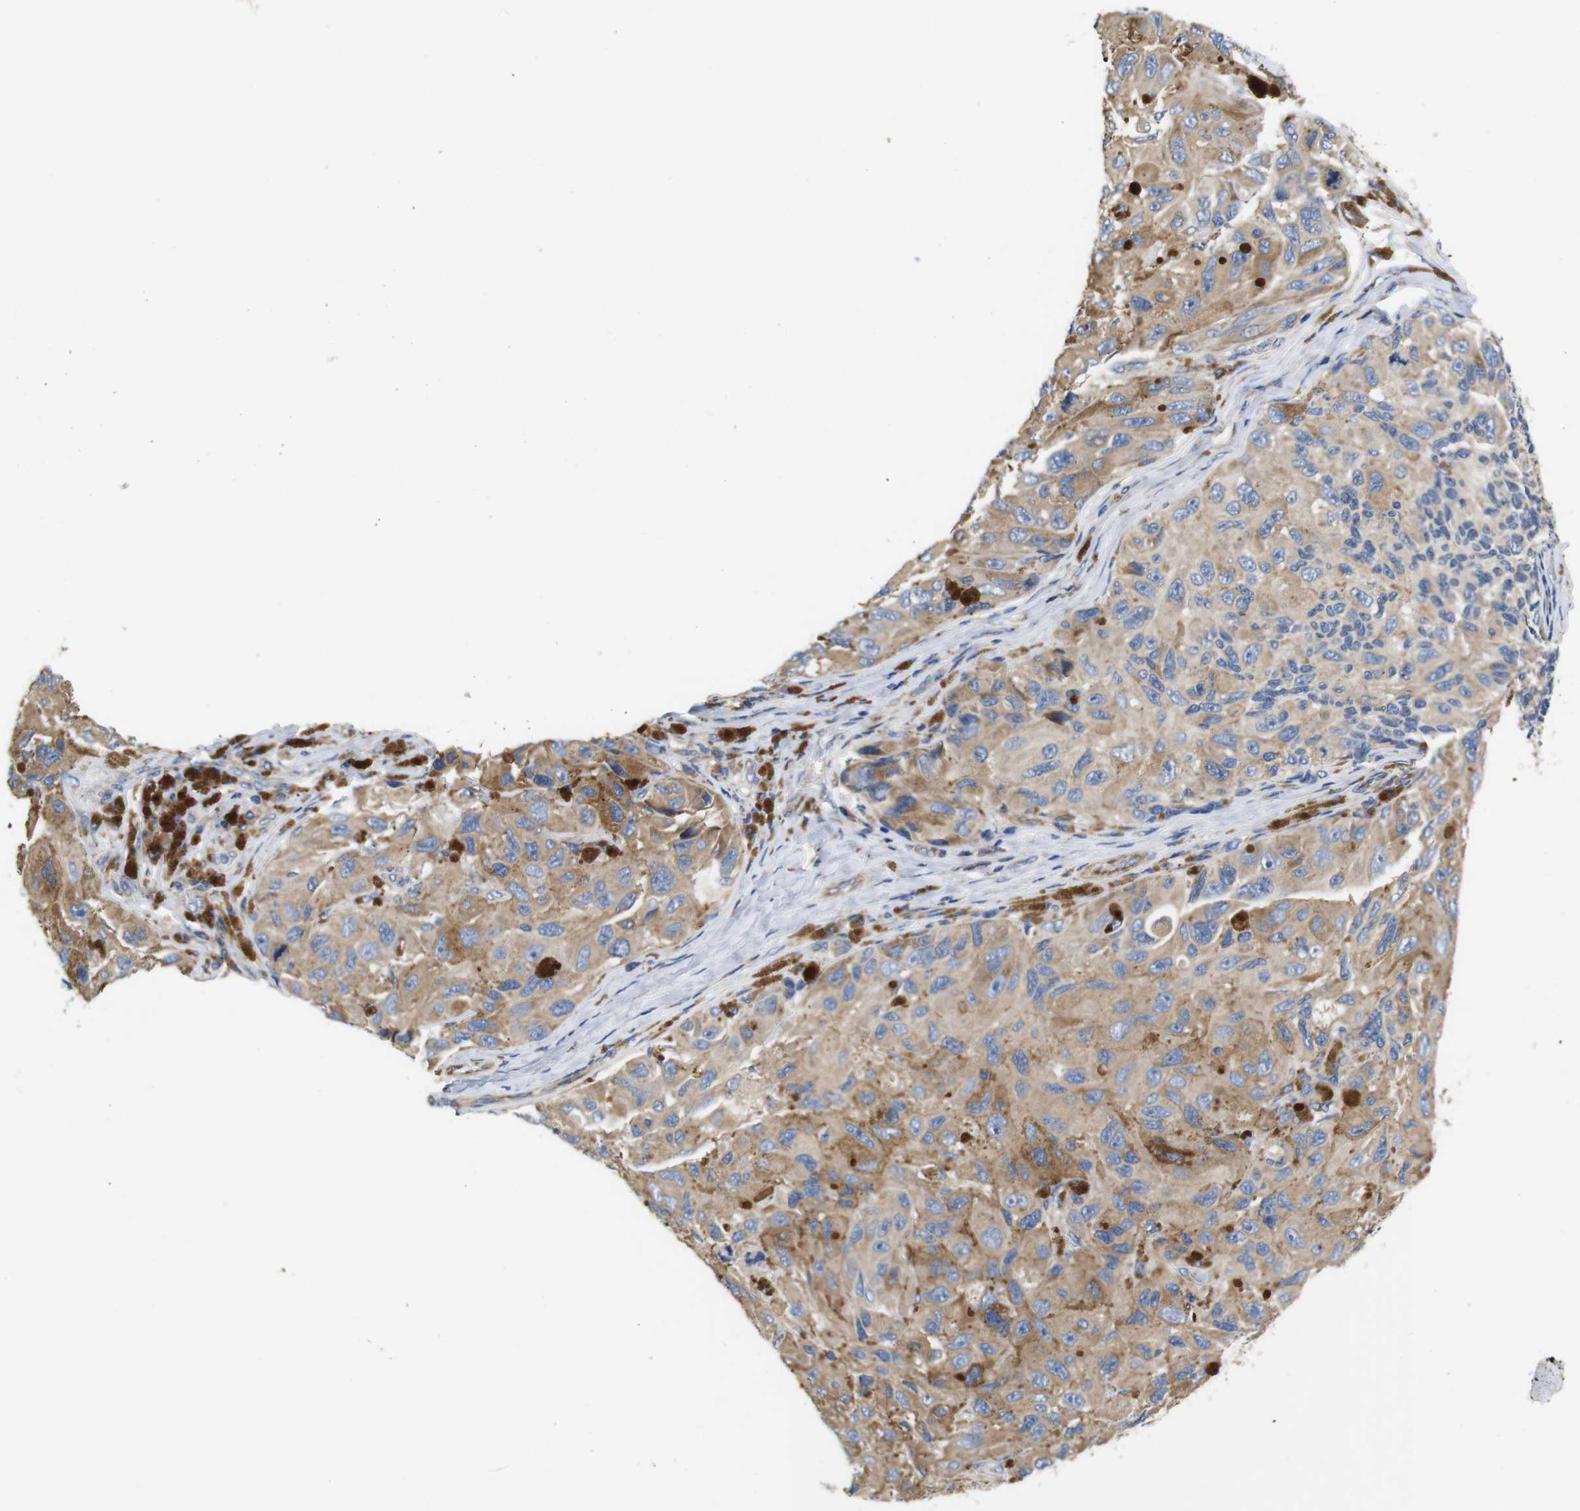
{"staining": {"intensity": "moderate", "quantity": ">75%", "location": "cytoplasmic/membranous"}, "tissue": "melanoma", "cell_type": "Tumor cells", "image_type": "cancer", "snomed": [{"axis": "morphology", "description": "Malignant melanoma, NOS"}, {"axis": "topography", "description": "Skin"}], "caption": "Melanoma tissue demonstrates moderate cytoplasmic/membranous positivity in approximately >75% of tumor cells (brown staining indicates protein expression, while blue staining denotes nuclei).", "gene": "MARCHF7", "patient": {"sex": "female", "age": 73}}